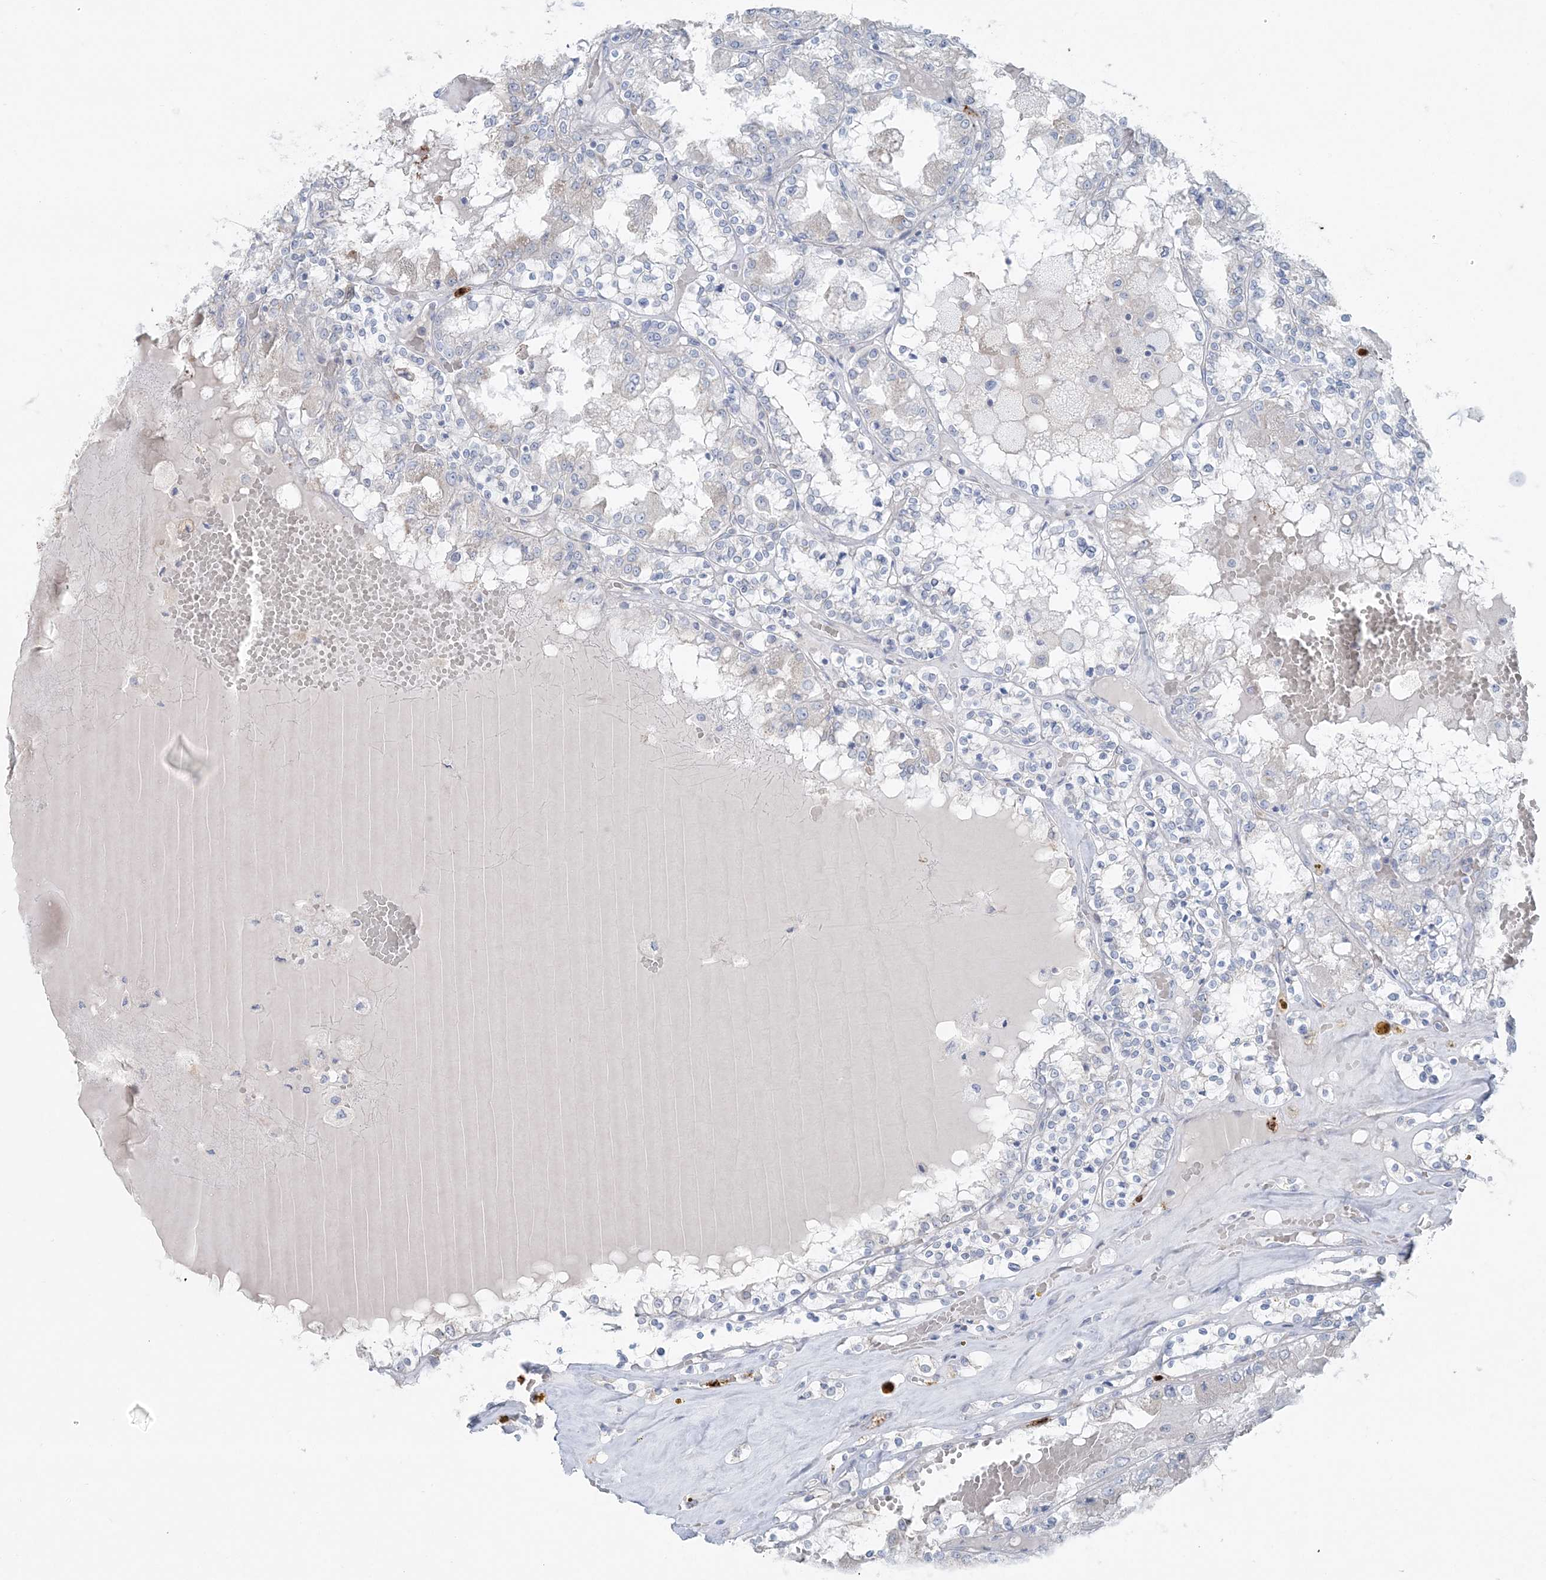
{"staining": {"intensity": "negative", "quantity": "none", "location": "none"}, "tissue": "renal cancer", "cell_type": "Tumor cells", "image_type": "cancer", "snomed": [{"axis": "morphology", "description": "Adenocarcinoma, NOS"}, {"axis": "topography", "description": "Kidney"}], "caption": "Adenocarcinoma (renal) was stained to show a protein in brown. There is no significant staining in tumor cells.", "gene": "CCNJ", "patient": {"sex": "female", "age": 56}}